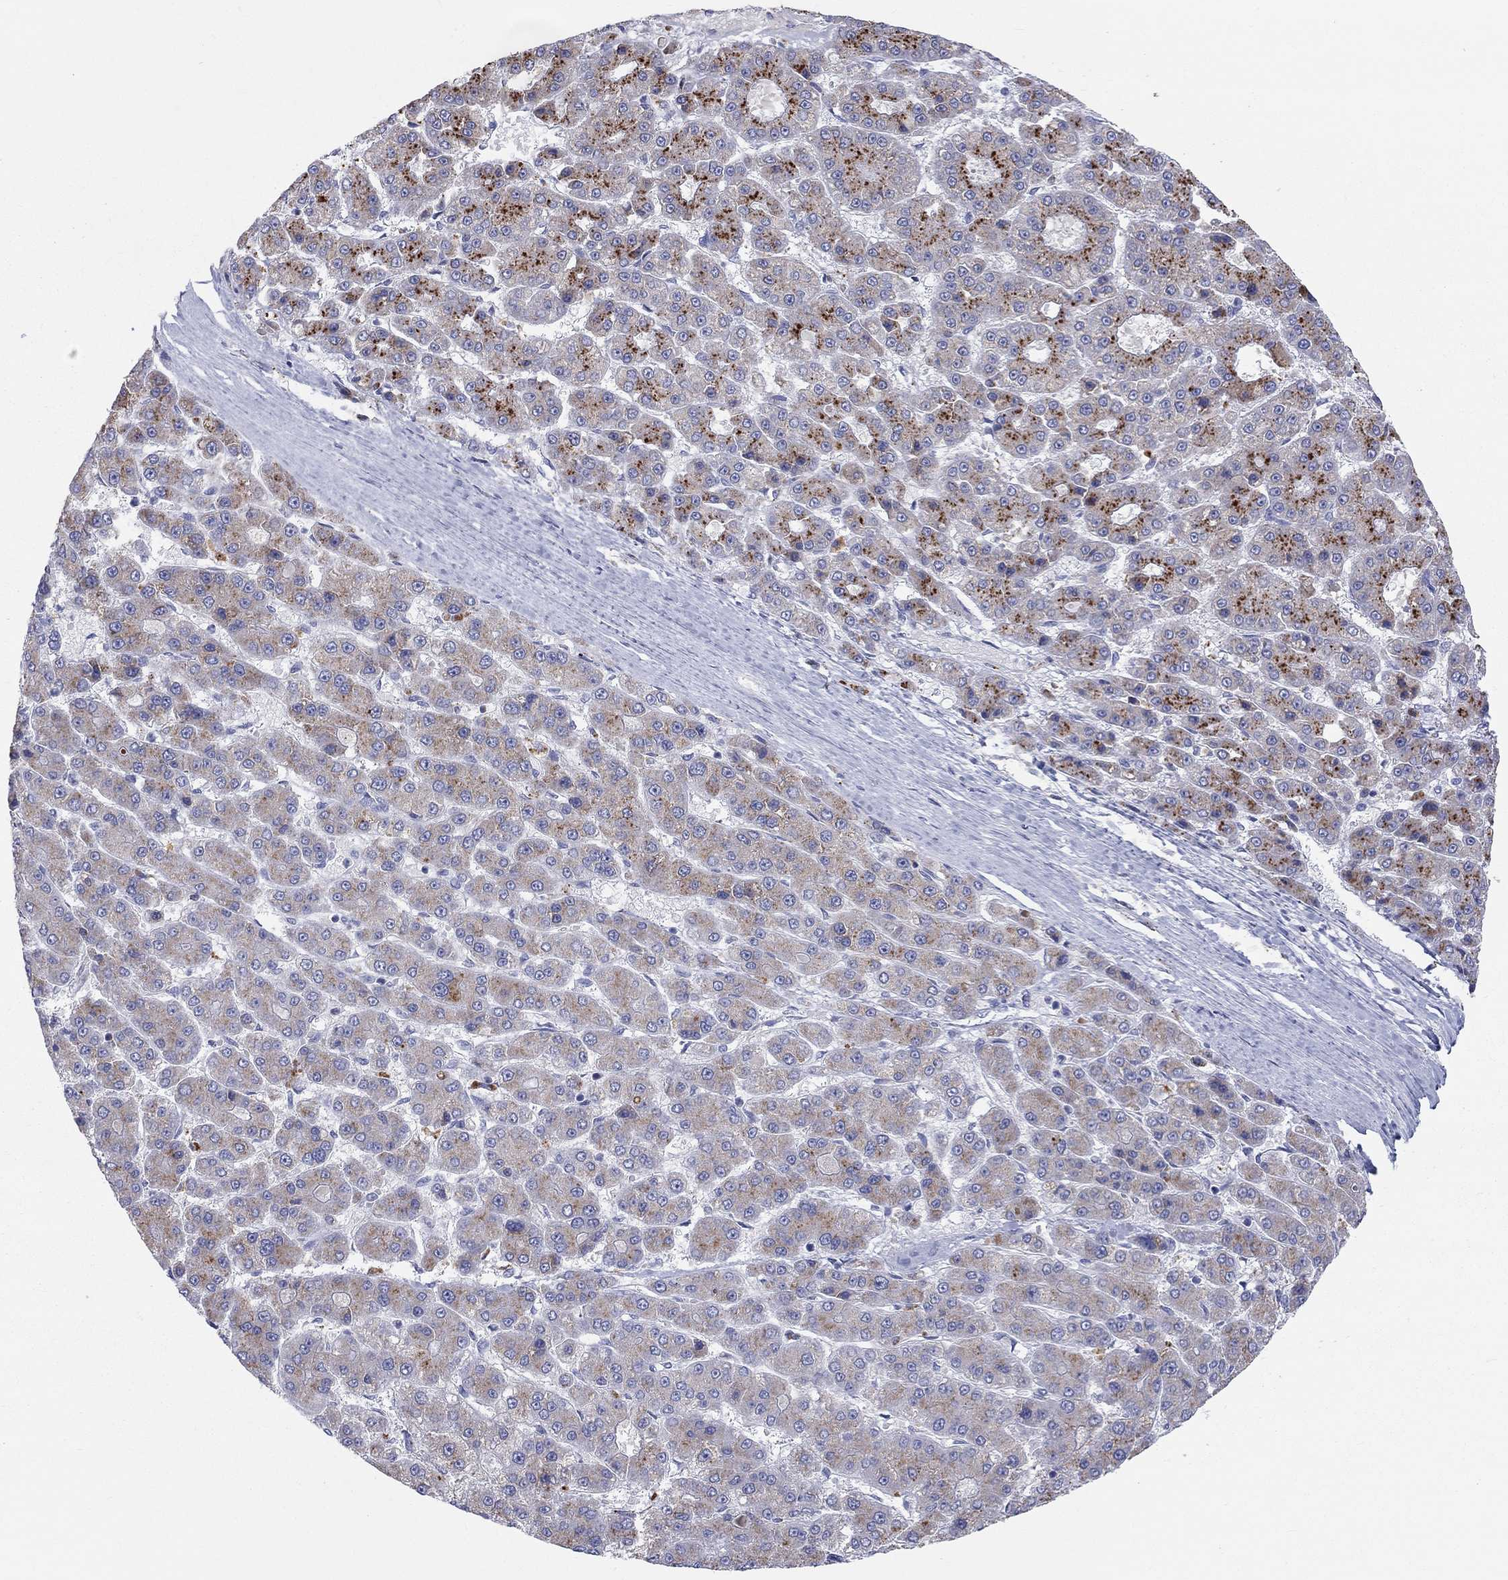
{"staining": {"intensity": "strong", "quantity": ">75%", "location": "cytoplasmic/membranous"}, "tissue": "liver cancer", "cell_type": "Tumor cells", "image_type": "cancer", "snomed": [{"axis": "morphology", "description": "Carcinoma, Hepatocellular, NOS"}, {"axis": "topography", "description": "Liver"}], "caption": "Immunohistochemistry (DAB (3,3'-diaminobenzidine)) staining of liver cancer exhibits strong cytoplasmic/membranous protein expression in approximately >75% of tumor cells.", "gene": "BCO2", "patient": {"sex": "male", "age": 70}}